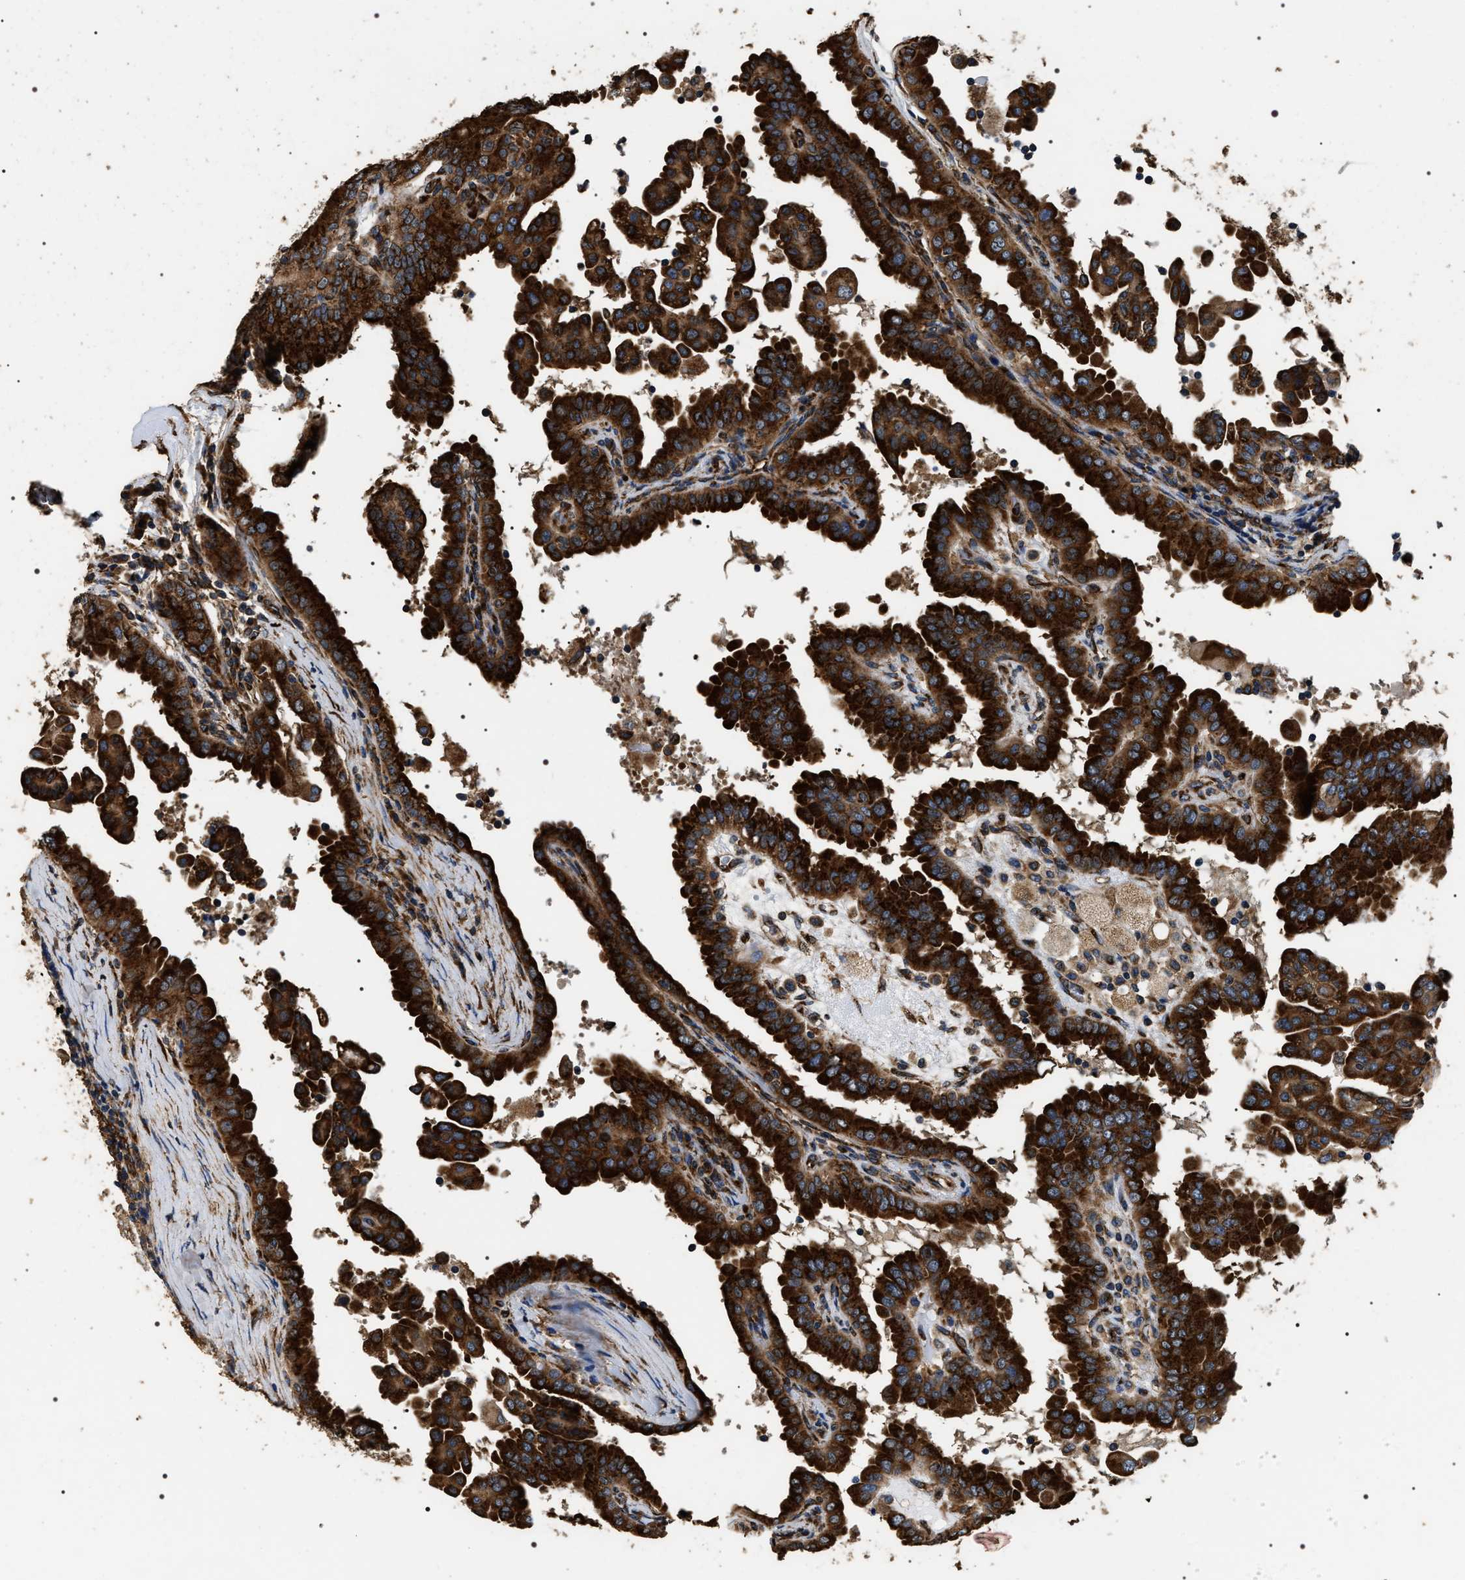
{"staining": {"intensity": "strong", "quantity": ">75%", "location": "cytoplasmic/membranous"}, "tissue": "thyroid cancer", "cell_type": "Tumor cells", "image_type": "cancer", "snomed": [{"axis": "morphology", "description": "Papillary adenocarcinoma, NOS"}, {"axis": "topography", "description": "Thyroid gland"}], "caption": "Protein staining demonstrates strong cytoplasmic/membranous expression in approximately >75% of tumor cells in thyroid papillary adenocarcinoma. Ihc stains the protein in brown and the nuclei are stained blue.", "gene": "KTN1", "patient": {"sex": "male", "age": 33}}